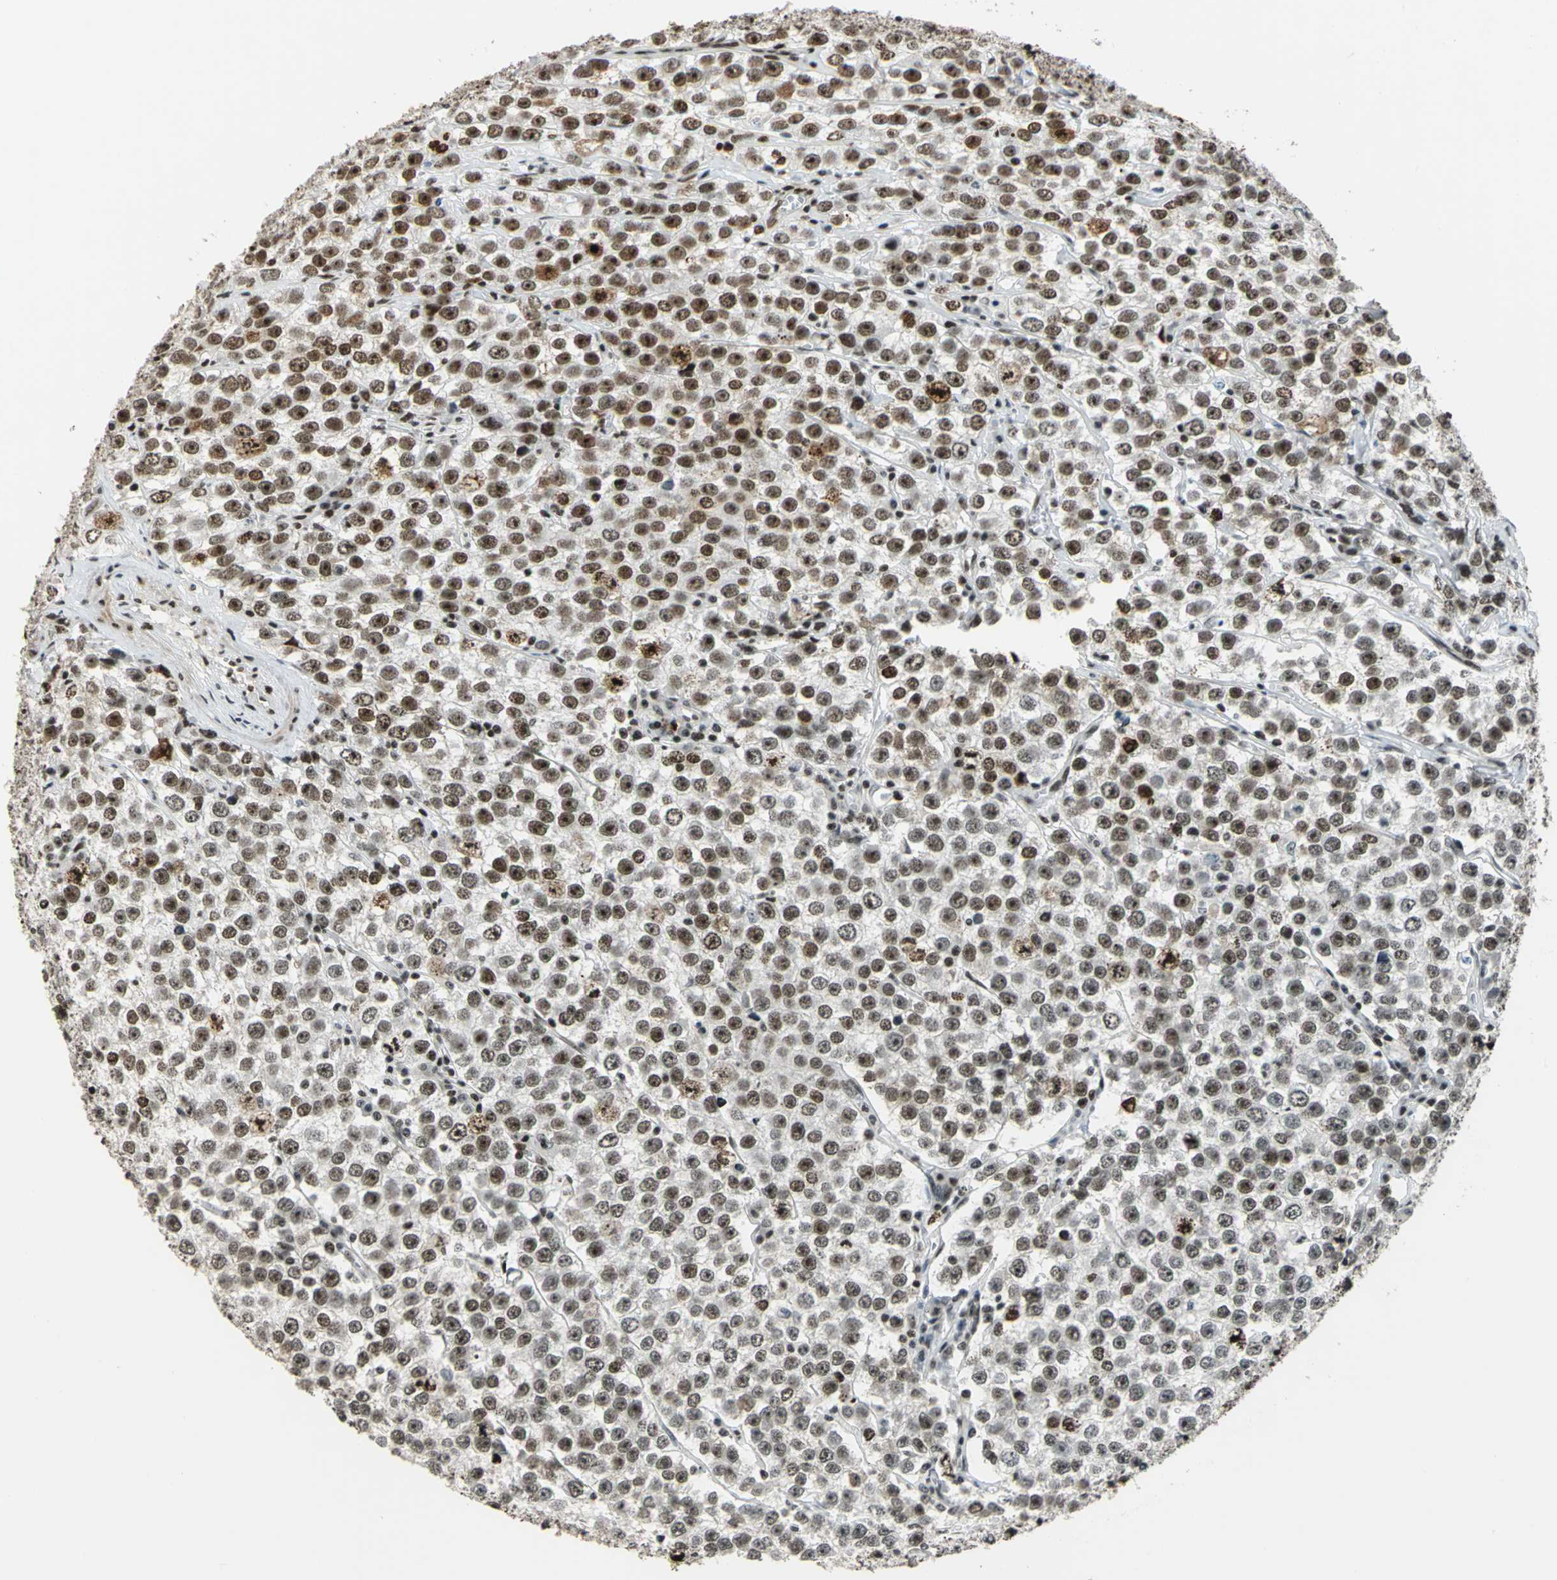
{"staining": {"intensity": "moderate", "quantity": ">75%", "location": "nuclear"}, "tissue": "testis cancer", "cell_type": "Tumor cells", "image_type": "cancer", "snomed": [{"axis": "morphology", "description": "Seminoma, NOS"}, {"axis": "morphology", "description": "Carcinoma, Embryonal, NOS"}, {"axis": "topography", "description": "Testis"}], "caption": "This photomicrograph reveals testis cancer stained with immunohistochemistry (IHC) to label a protein in brown. The nuclear of tumor cells show moderate positivity for the protein. Nuclei are counter-stained blue.", "gene": "UBTF", "patient": {"sex": "male", "age": 52}}